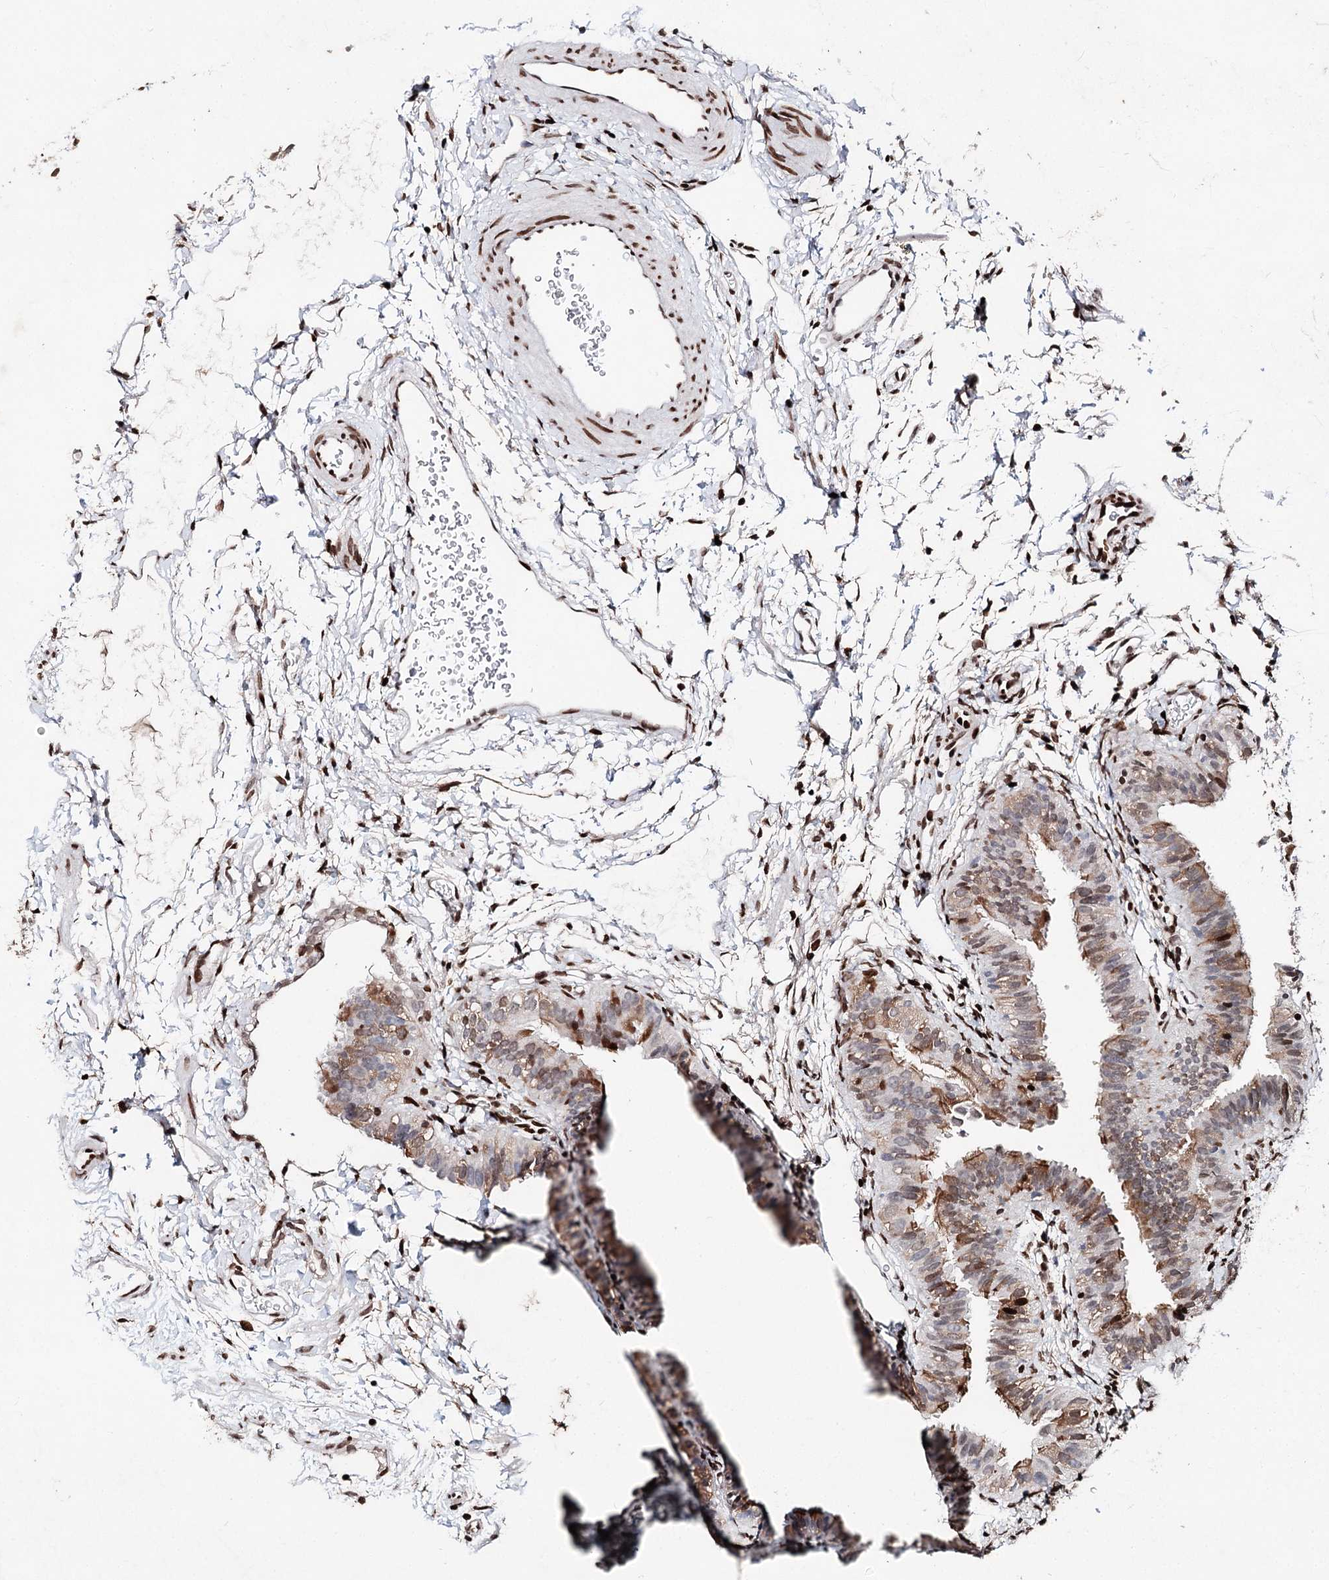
{"staining": {"intensity": "moderate", "quantity": "25%-75%", "location": "cytoplasmic/membranous,nuclear"}, "tissue": "fallopian tube", "cell_type": "Glandular cells", "image_type": "normal", "snomed": [{"axis": "morphology", "description": "Normal tissue, NOS"}, {"axis": "topography", "description": "Fallopian tube"}], "caption": "Benign fallopian tube displays moderate cytoplasmic/membranous,nuclear positivity in about 25%-75% of glandular cells, visualized by immunohistochemistry.", "gene": "FRMD4A", "patient": {"sex": "female", "age": 35}}